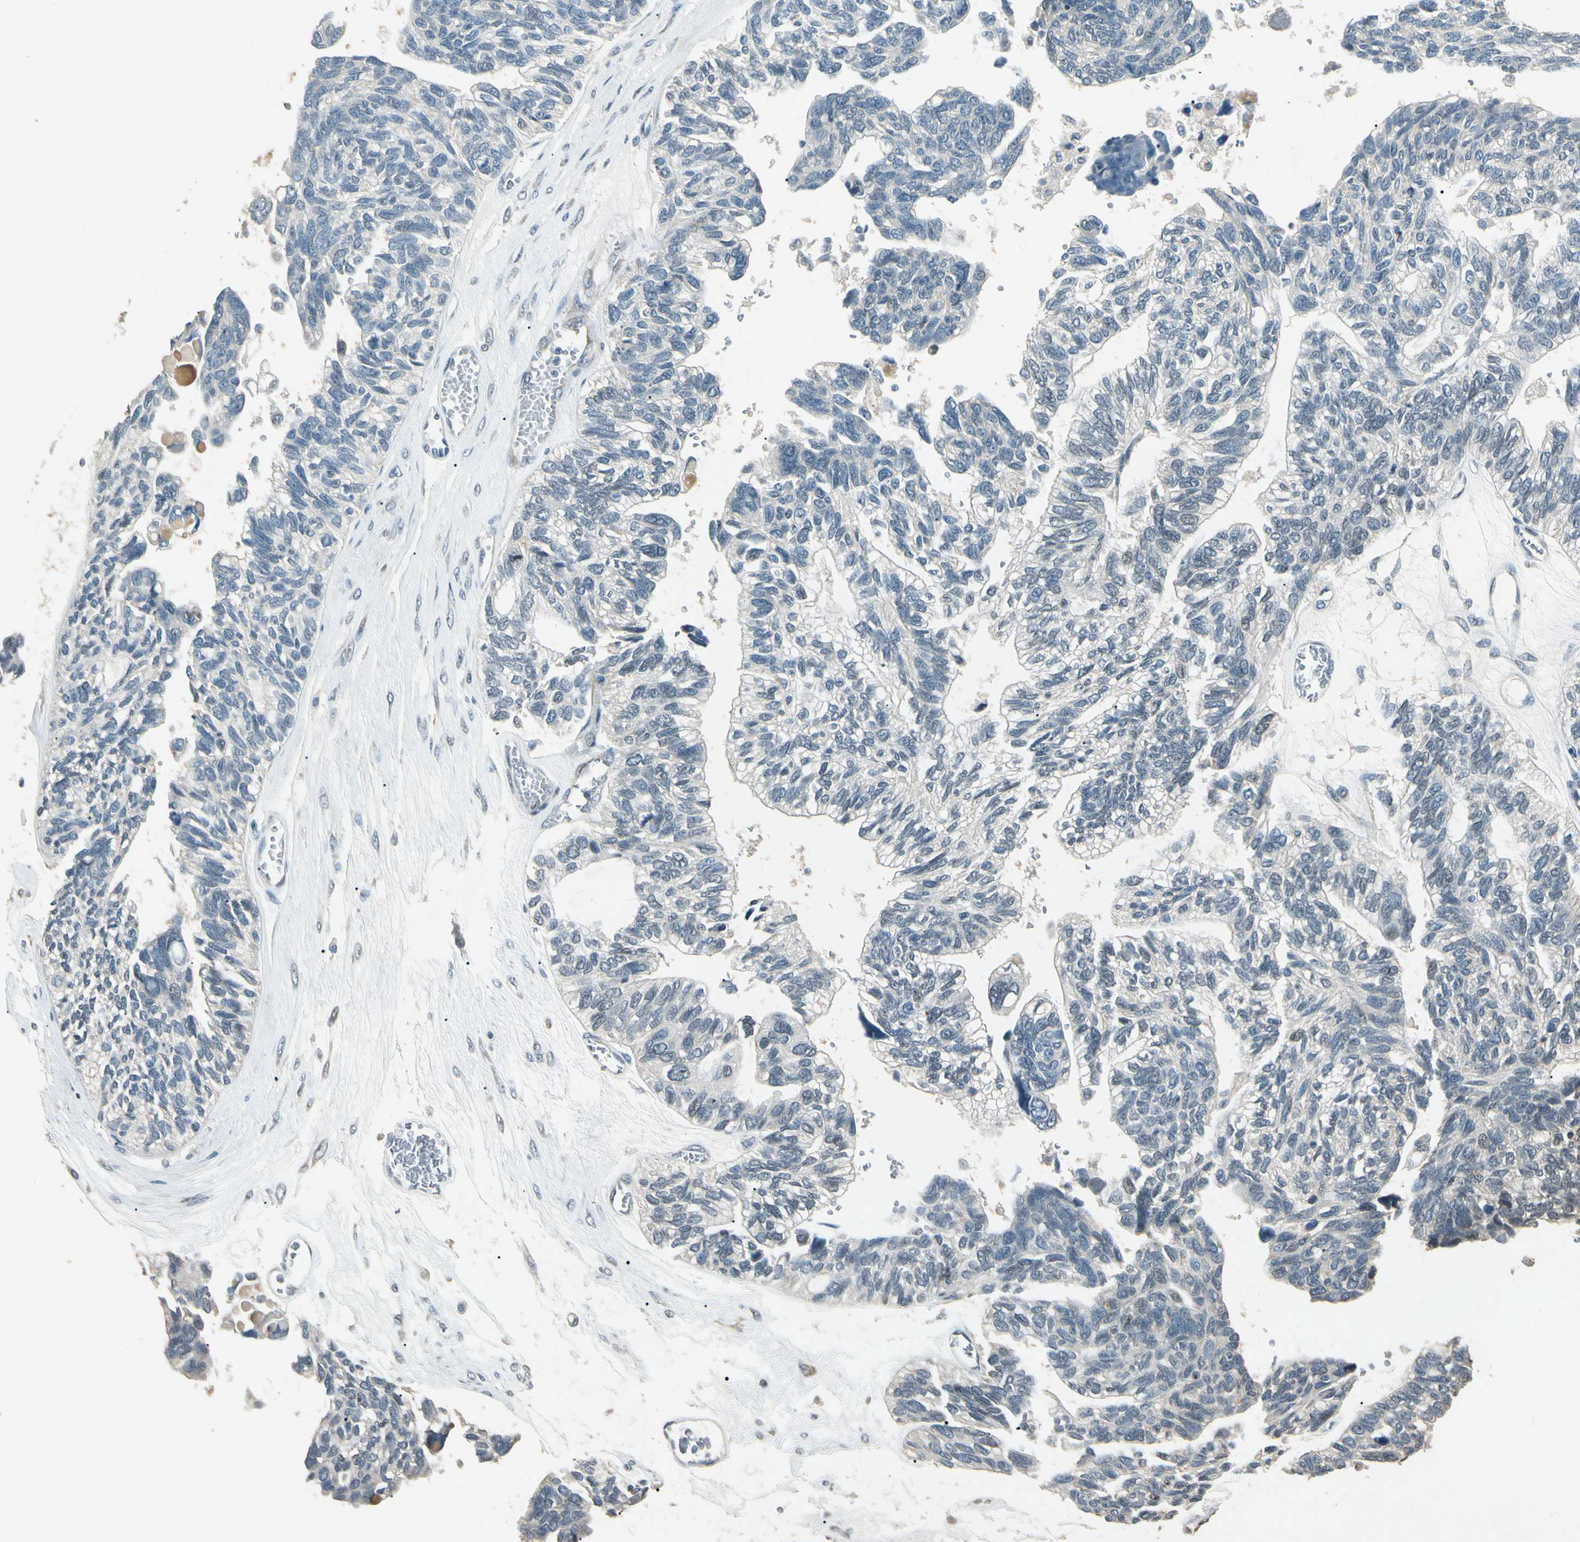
{"staining": {"intensity": "weak", "quantity": "<25%", "location": "cytoplasmic/membranous"}, "tissue": "ovarian cancer", "cell_type": "Tumor cells", "image_type": "cancer", "snomed": [{"axis": "morphology", "description": "Cystadenocarcinoma, serous, NOS"}, {"axis": "topography", "description": "Ovary"}], "caption": "Protein analysis of ovarian cancer demonstrates no significant expression in tumor cells.", "gene": "ZBTB4", "patient": {"sex": "female", "age": 79}}